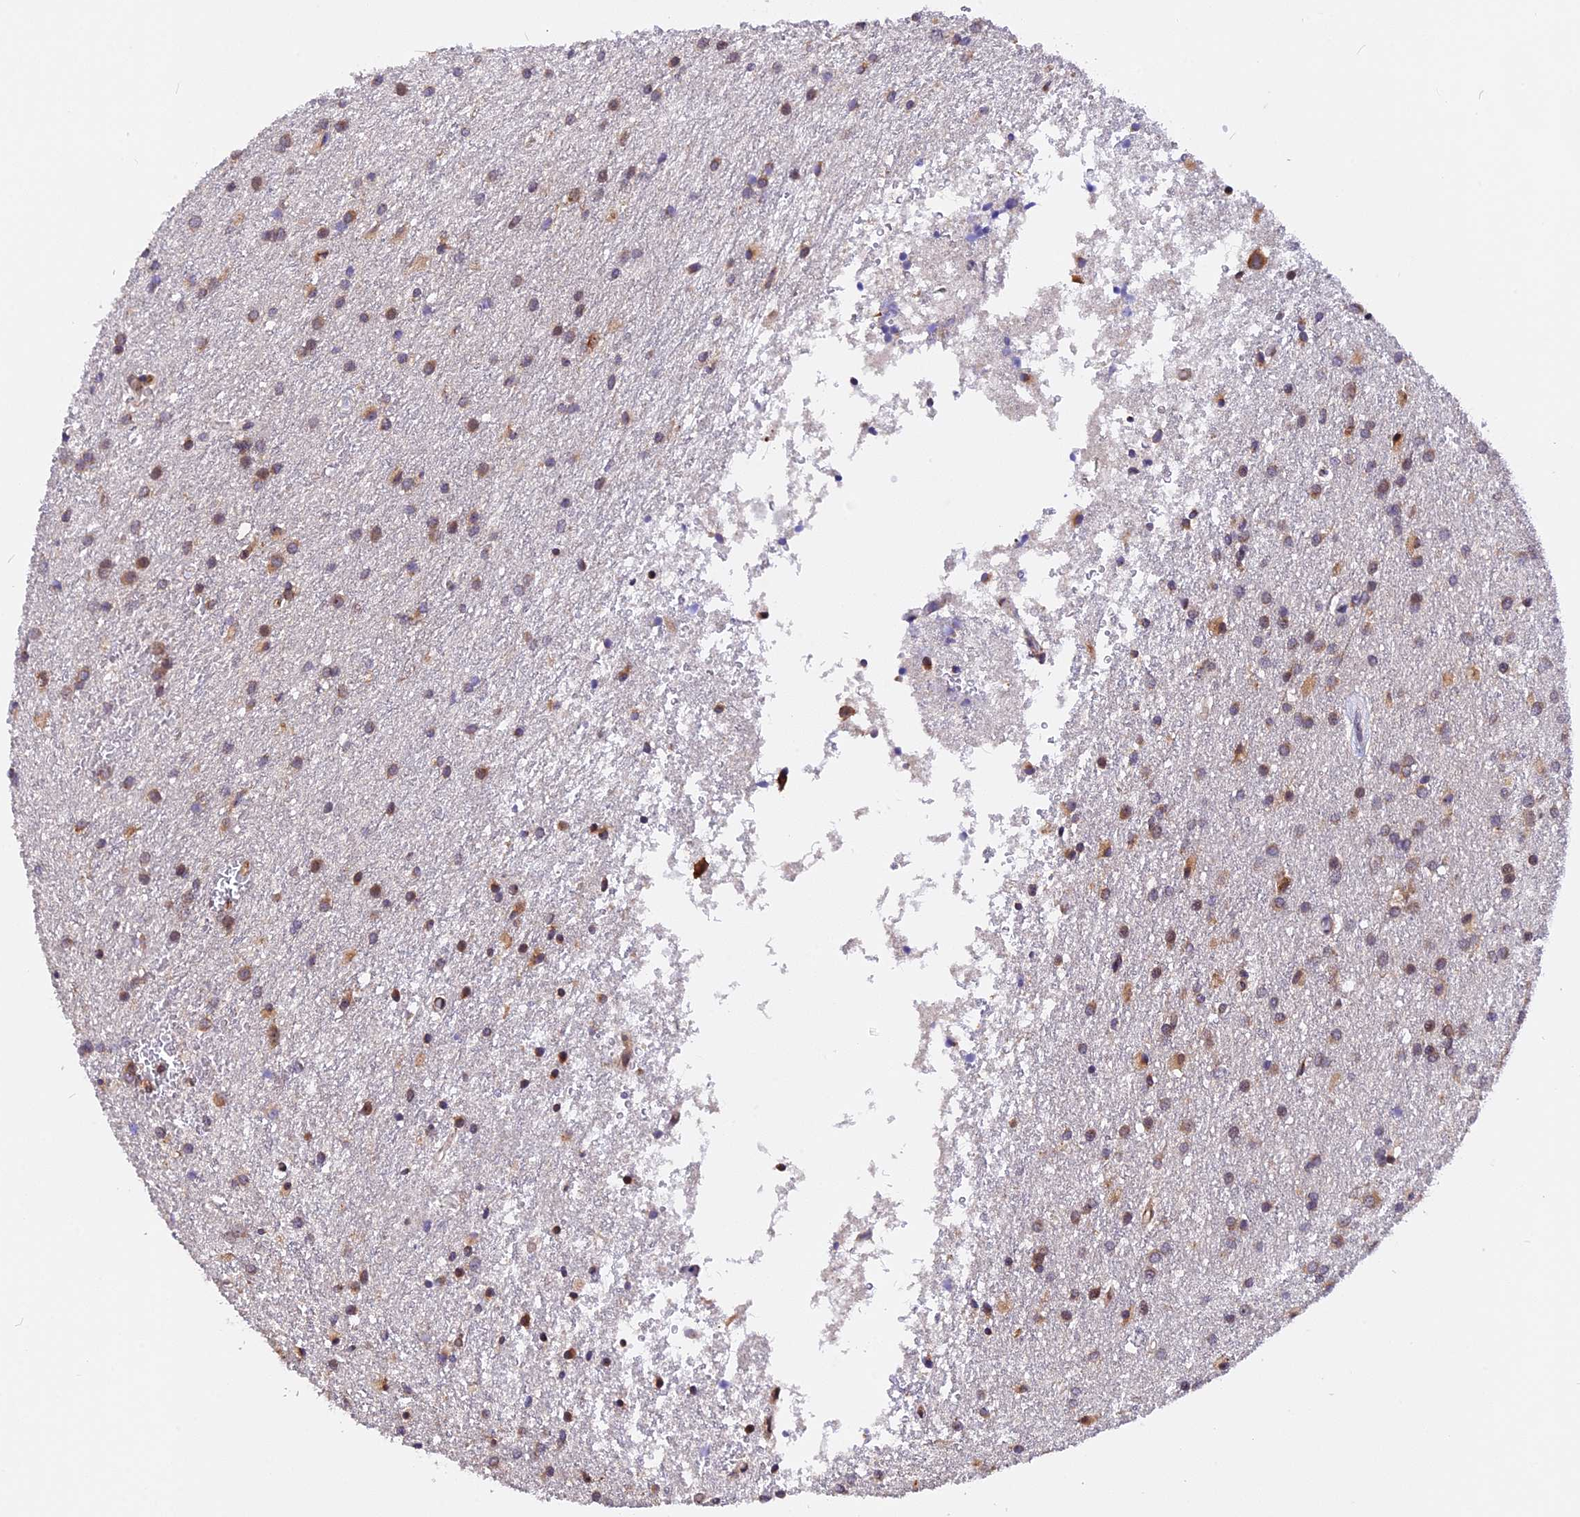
{"staining": {"intensity": "moderate", "quantity": ">75%", "location": "cytoplasmic/membranous"}, "tissue": "glioma", "cell_type": "Tumor cells", "image_type": "cancer", "snomed": [{"axis": "morphology", "description": "Glioma, malignant, High grade"}, {"axis": "topography", "description": "Brain"}], "caption": "Glioma stained with a protein marker exhibits moderate staining in tumor cells.", "gene": "GNPTAB", "patient": {"sex": "female", "age": 50}}